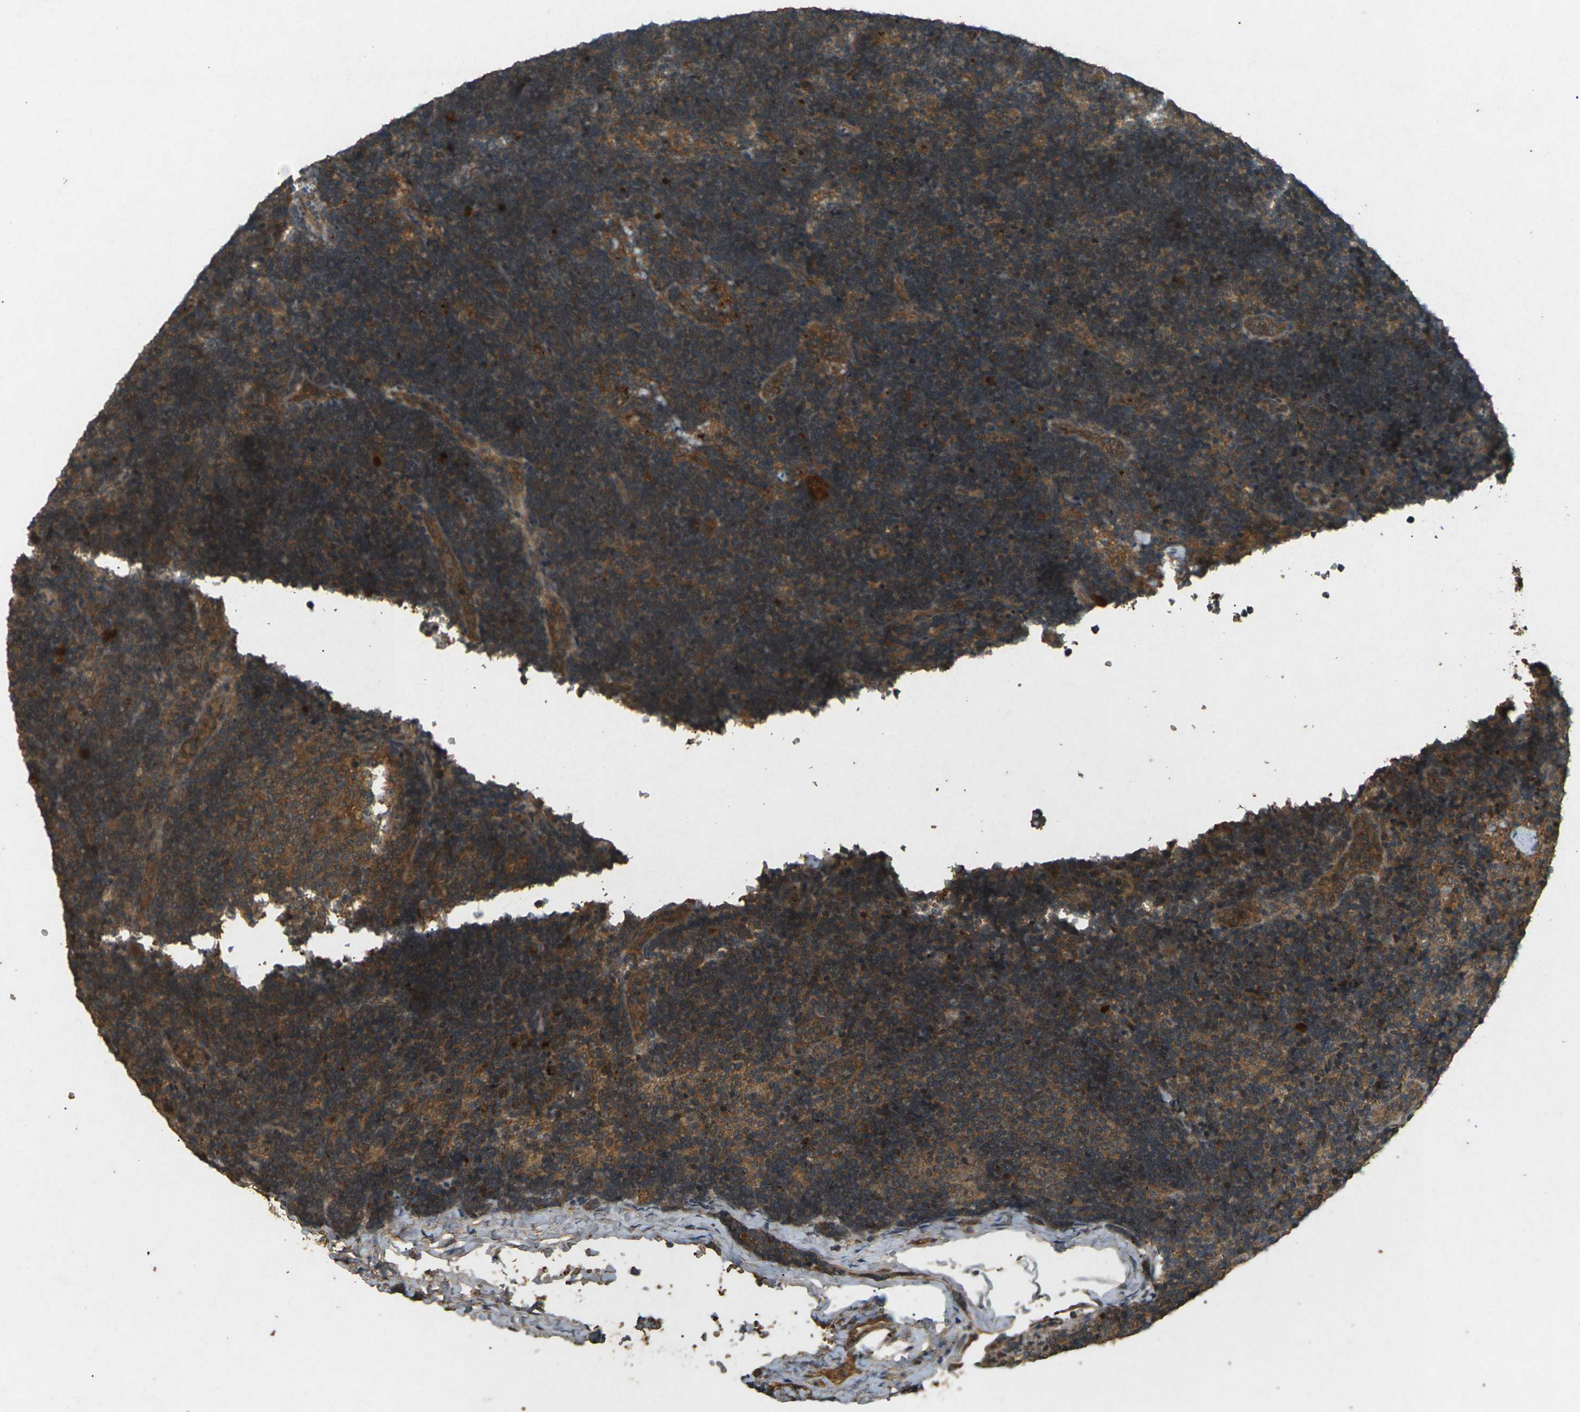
{"staining": {"intensity": "moderate", "quantity": ">75%", "location": "cytoplasmic/membranous"}, "tissue": "lymph node", "cell_type": "Germinal center cells", "image_type": "normal", "snomed": [{"axis": "morphology", "description": "Normal tissue, NOS"}, {"axis": "topography", "description": "Lymph node"}], "caption": "Moderate cytoplasmic/membranous staining is present in approximately >75% of germinal center cells in benign lymph node.", "gene": "TAP1", "patient": {"sex": "female", "age": 14}}